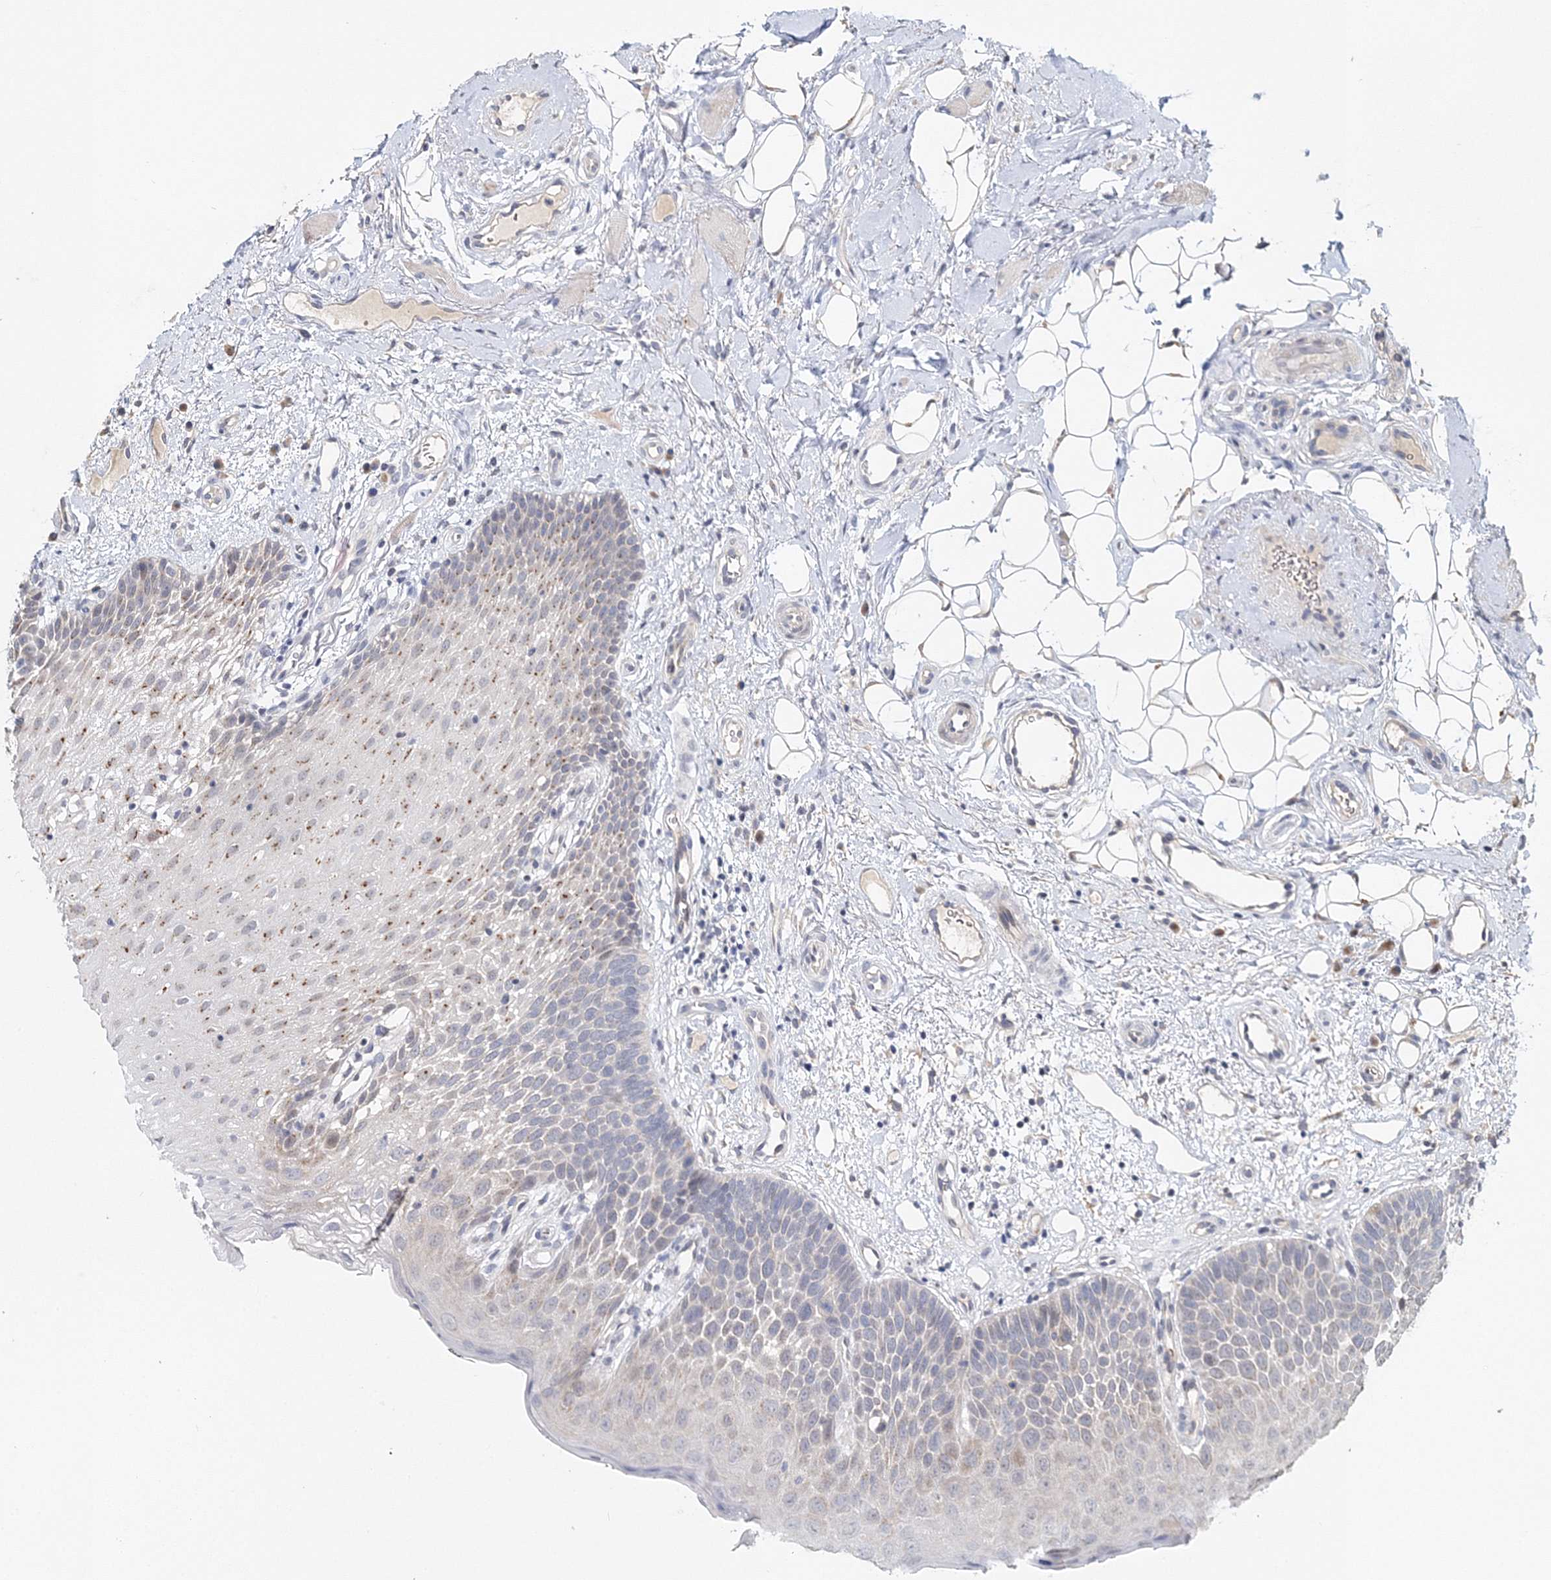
{"staining": {"intensity": "weak", "quantity": "25%-75%", "location": "cytoplasmic/membranous"}, "tissue": "oral mucosa", "cell_type": "Squamous epithelial cells", "image_type": "normal", "snomed": [{"axis": "morphology", "description": "No evidence of malignacy"}, {"axis": "topography", "description": "Oral tissue"}, {"axis": "topography", "description": "Head-Neck"}], "caption": "An immunohistochemistry image of unremarkable tissue is shown. Protein staining in brown labels weak cytoplasmic/membranous positivity in oral mucosa within squamous epithelial cells.", "gene": "GJB5", "patient": {"sex": "male", "age": 68}}